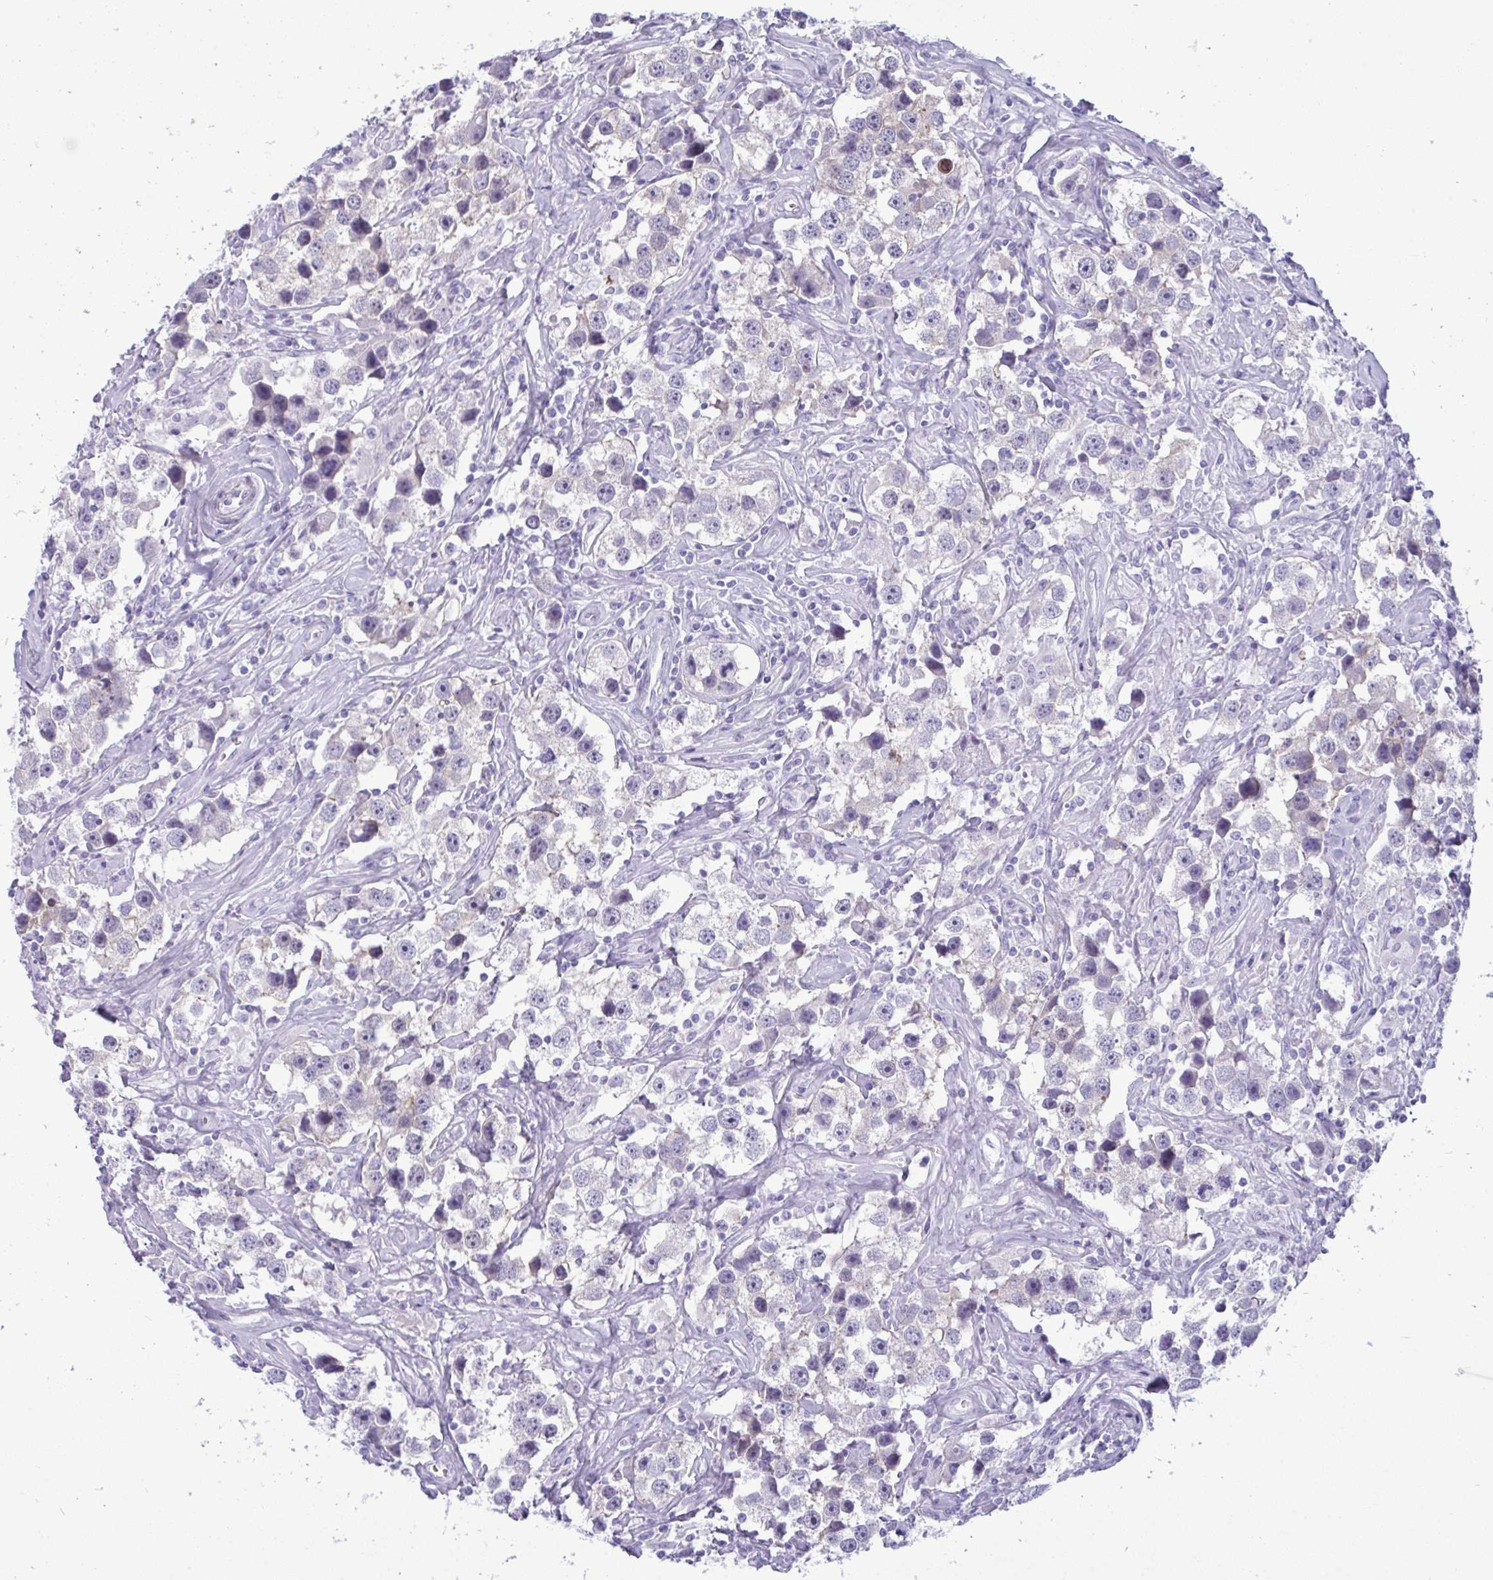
{"staining": {"intensity": "weak", "quantity": "25%-75%", "location": "cytoplasmic/membranous"}, "tissue": "testis cancer", "cell_type": "Tumor cells", "image_type": "cancer", "snomed": [{"axis": "morphology", "description": "Seminoma, NOS"}, {"axis": "topography", "description": "Testis"}], "caption": "Protein expression analysis of human testis cancer reveals weak cytoplasmic/membranous expression in about 25%-75% of tumor cells.", "gene": "MYH10", "patient": {"sex": "male", "age": 49}}